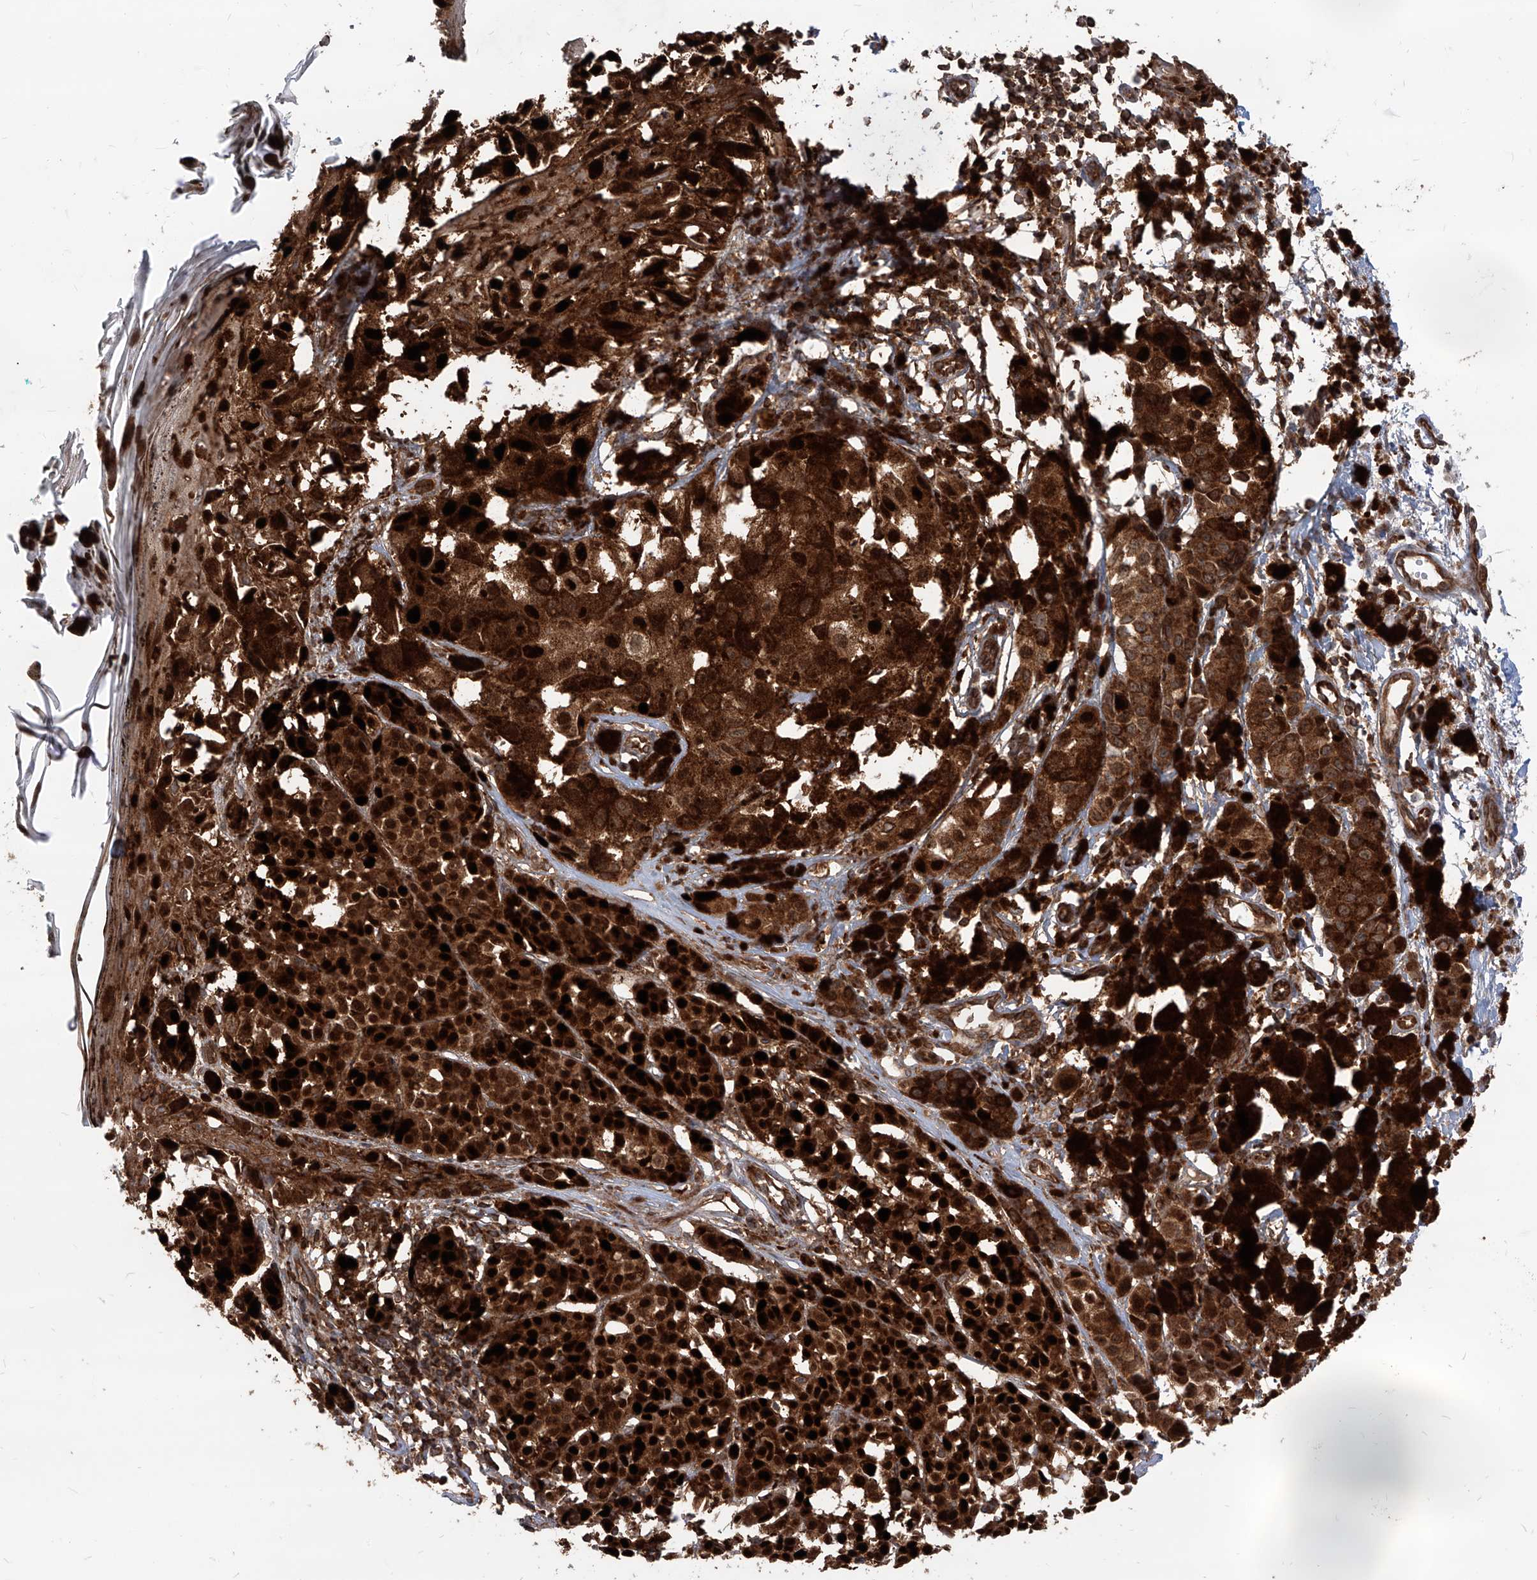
{"staining": {"intensity": "strong", "quantity": ">75%", "location": "cytoplasmic/membranous,nuclear"}, "tissue": "melanoma", "cell_type": "Tumor cells", "image_type": "cancer", "snomed": [{"axis": "morphology", "description": "Malignant melanoma, NOS"}, {"axis": "topography", "description": "Skin of leg"}], "caption": "Melanoma stained for a protein (brown) shows strong cytoplasmic/membranous and nuclear positive expression in approximately >75% of tumor cells.", "gene": "MAGED2", "patient": {"sex": "female", "age": 72}}